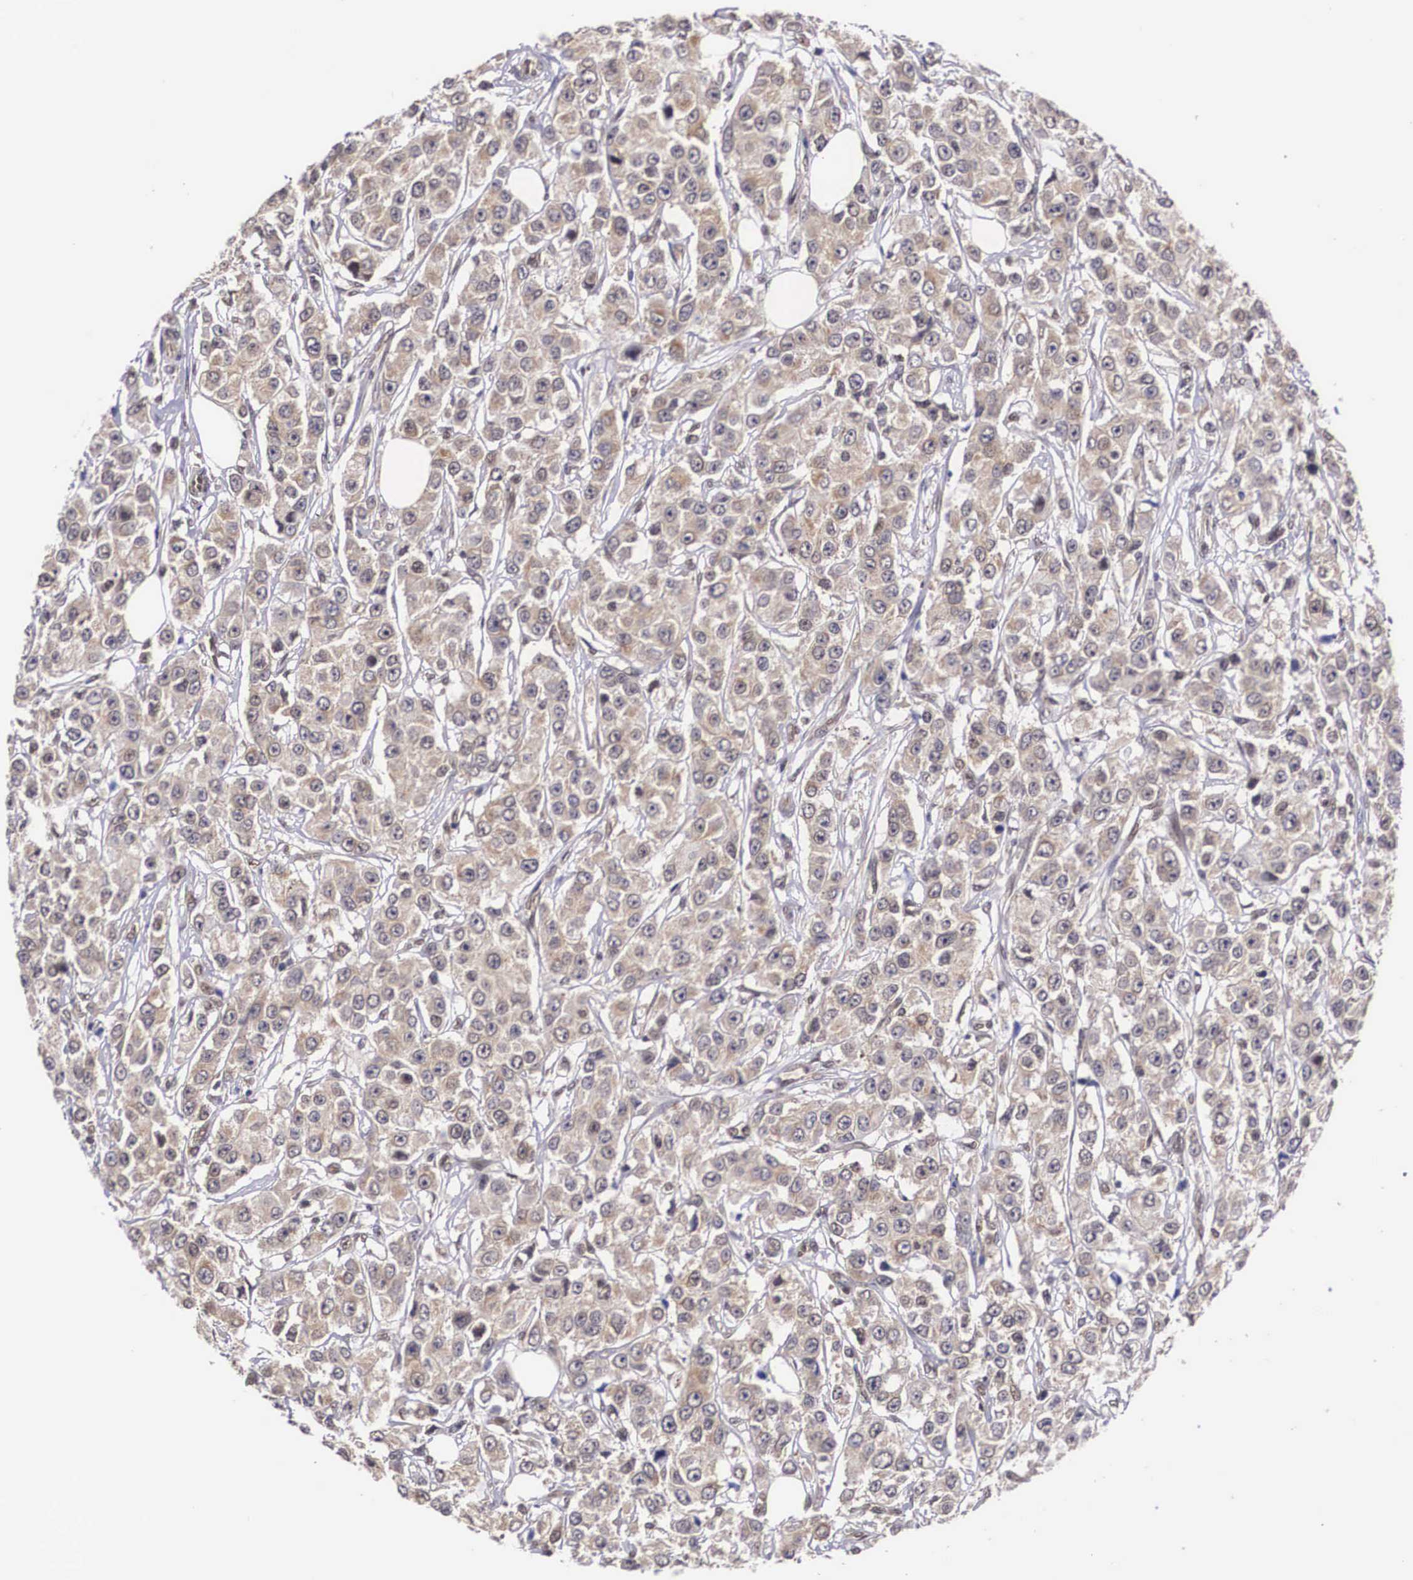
{"staining": {"intensity": "moderate", "quantity": ">75%", "location": "cytoplasmic/membranous"}, "tissue": "breast cancer", "cell_type": "Tumor cells", "image_type": "cancer", "snomed": [{"axis": "morphology", "description": "Duct carcinoma"}, {"axis": "topography", "description": "Breast"}], "caption": "Breast cancer (intraductal carcinoma) stained with a protein marker displays moderate staining in tumor cells.", "gene": "OTX2", "patient": {"sex": "female", "age": 58}}